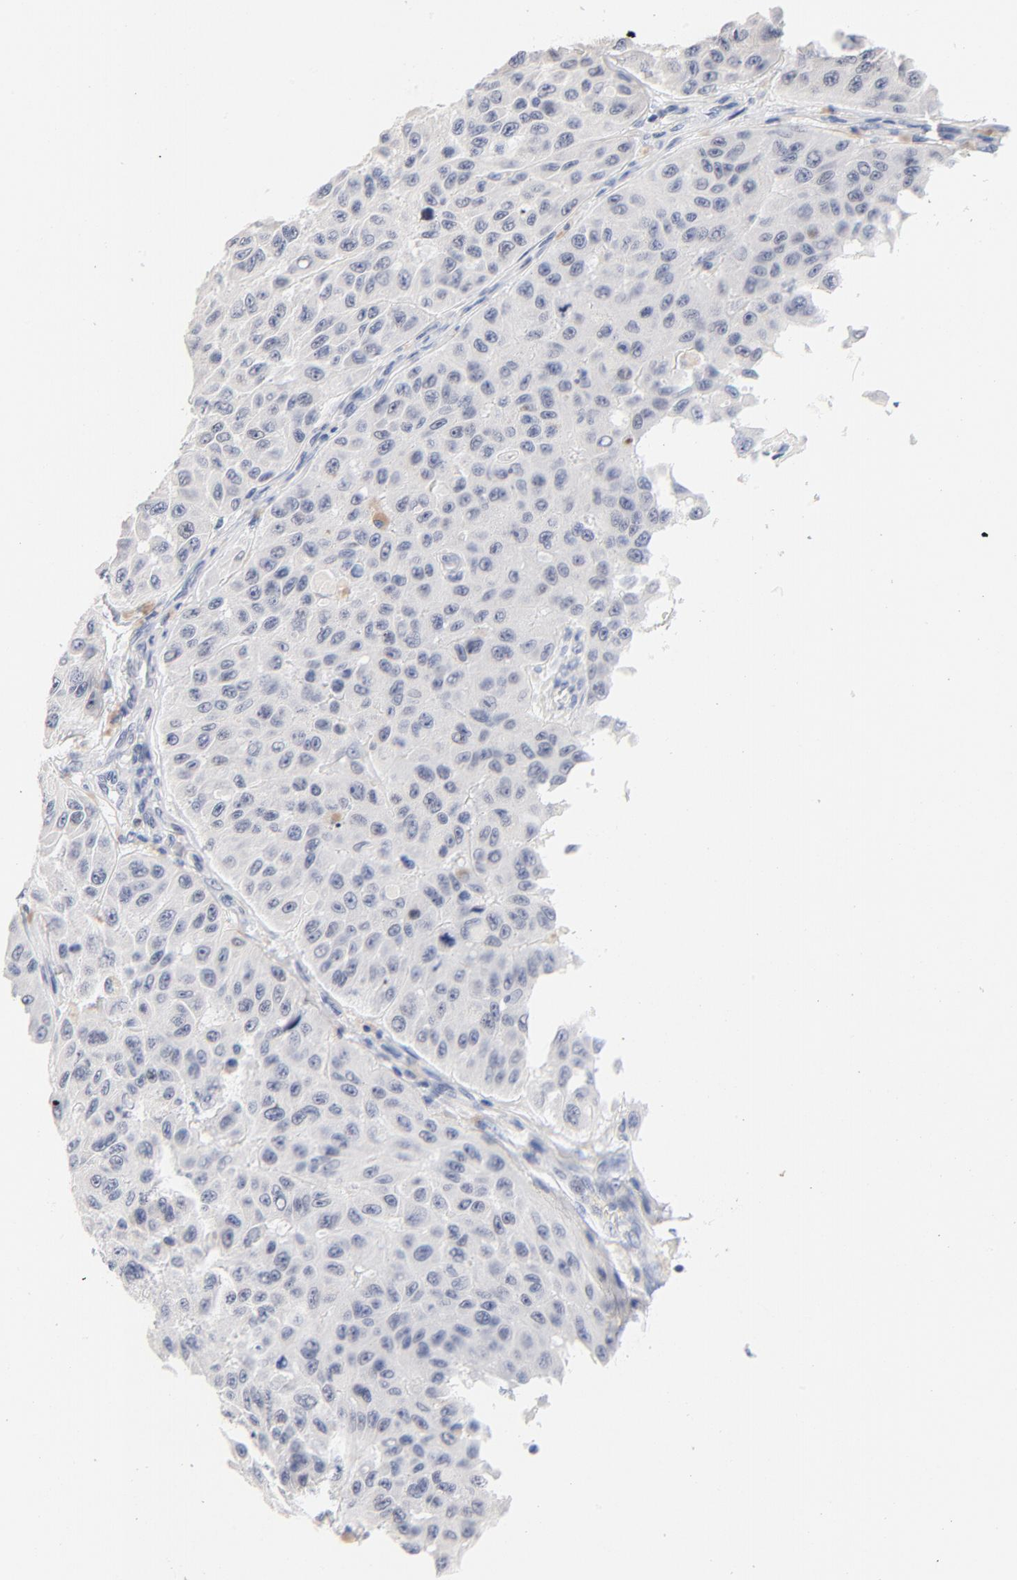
{"staining": {"intensity": "negative", "quantity": "none", "location": "none"}, "tissue": "melanoma", "cell_type": "Tumor cells", "image_type": "cancer", "snomed": [{"axis": "morphology", "description": "Malignant melanoma, NOS"}, {"axis": "topography", "description": "Skin"}], "caption": "An immunohistochemistry photomicrograph of malignant melanoma is shown. There is no staining in tumor cells of malignant melanoma.", "gene": "ORC2", "patient": {"sex": "male", "age": 30}}